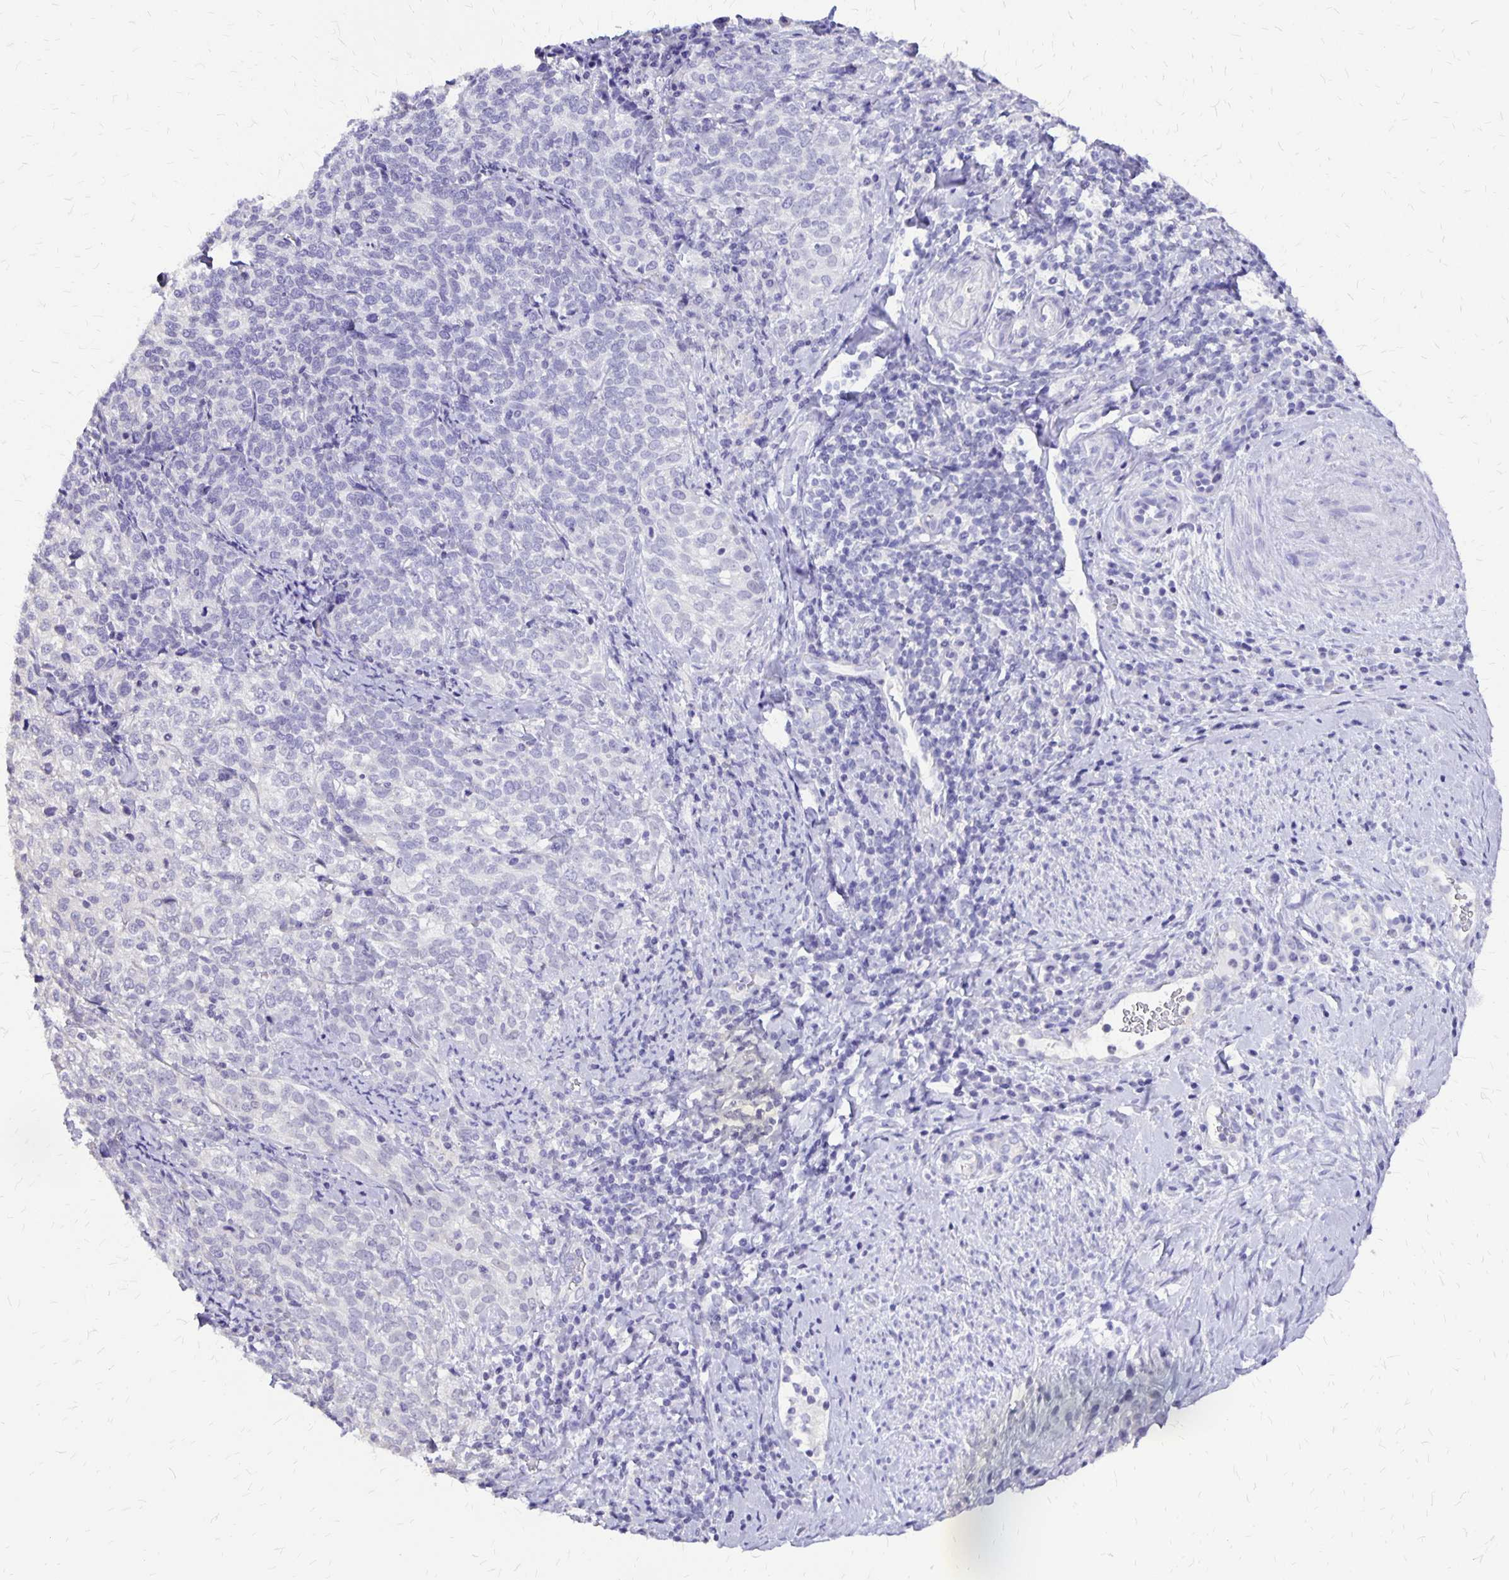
{"staining": {"intensity": "negative", "quantity": "none", "location": "none"}, "tissue": "cervical cancer", "cell_type": "Tumor cells", "image_type": "cancer", "snomed": [{"axis": "morphology", "description": "Normal tissue, NOS"}, {"axis": "morphology", "description": "Squamous cell carcinoma, NOS"}, {"axis": "topography", "description": "Vagina"}, {"axis": "topography", "description": "Cervix"}], "caption": "Tumor cells are negative for protein expression in human cervical cancer. (Stains: DAB (3,3'-diaminobenzidine) immunohistochemistry with hematoxylin counter stain, Microscopy: brightfield microscopy at high magnification).", "gene": "SI", "patient": {"sex": "female", "age": 45}}